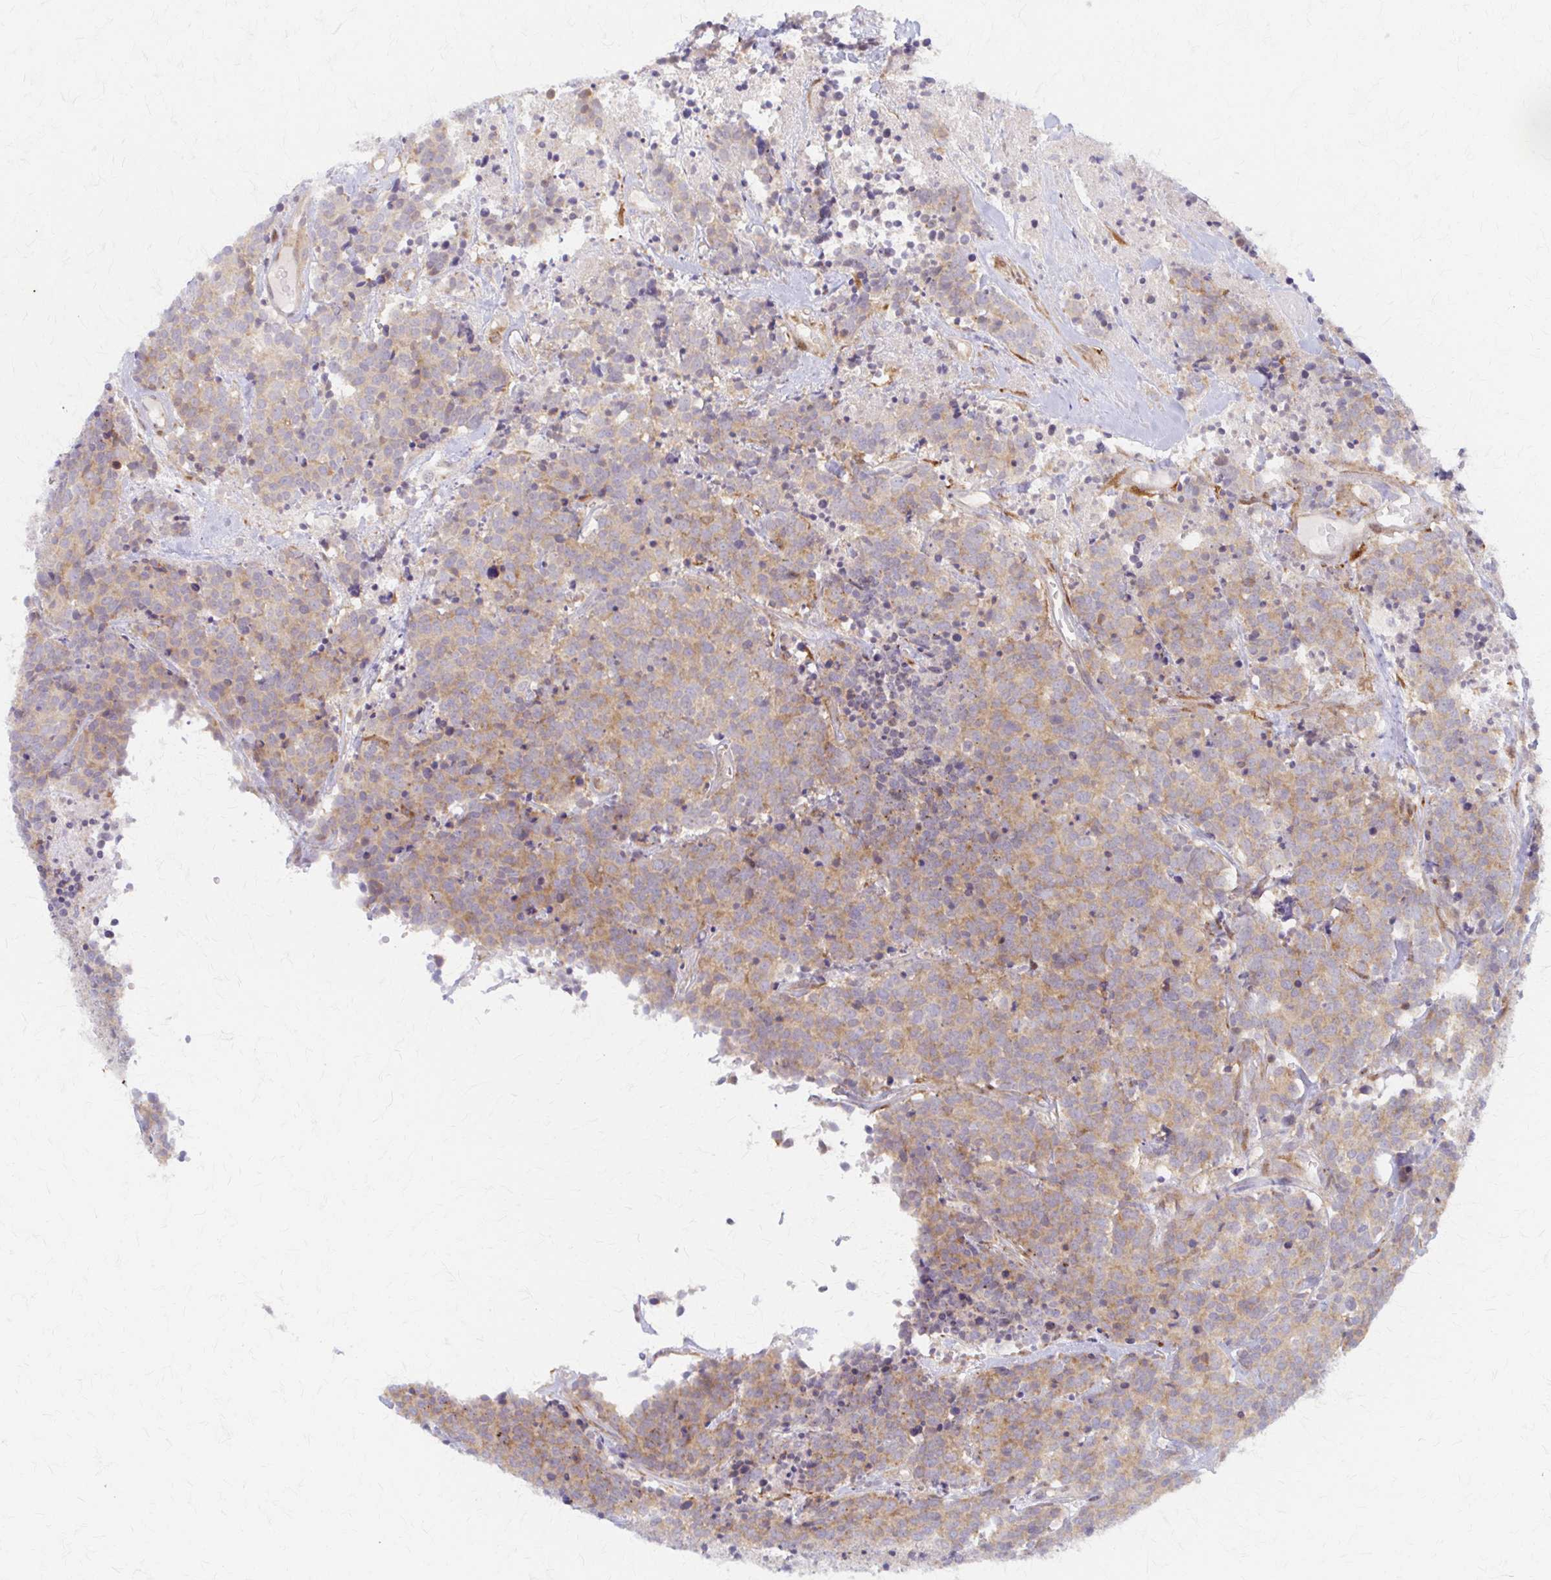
{"staining": {"intensity": "weak", "quantity": "25%-75%", "location": "cytoplasmic/membranous"}, "tissue": "carcinoid", "cell_type": "Tumor cells", "image_type": "cancer", "snomed": [{"axis": "morphology", "description": "Carcinoid, malignant, NOS"}, {"axis": "topography", "description": "Skin"}], "caption": "Immunohistochemical staining of human carcinoid demonstrates low levels of weak cytoplasmic/membranous protein positivity in approximately 25%-75% of tumor cells. The staining was performed using DAB (3,3'-diaminobenzidine) to visualize the protein expression in brown, while the nuclei were stained in blue with hematoxylin (Magnification: 20x).", "gene": "ARHGAP35", "patient": {"sex": "female", "age": 79}}